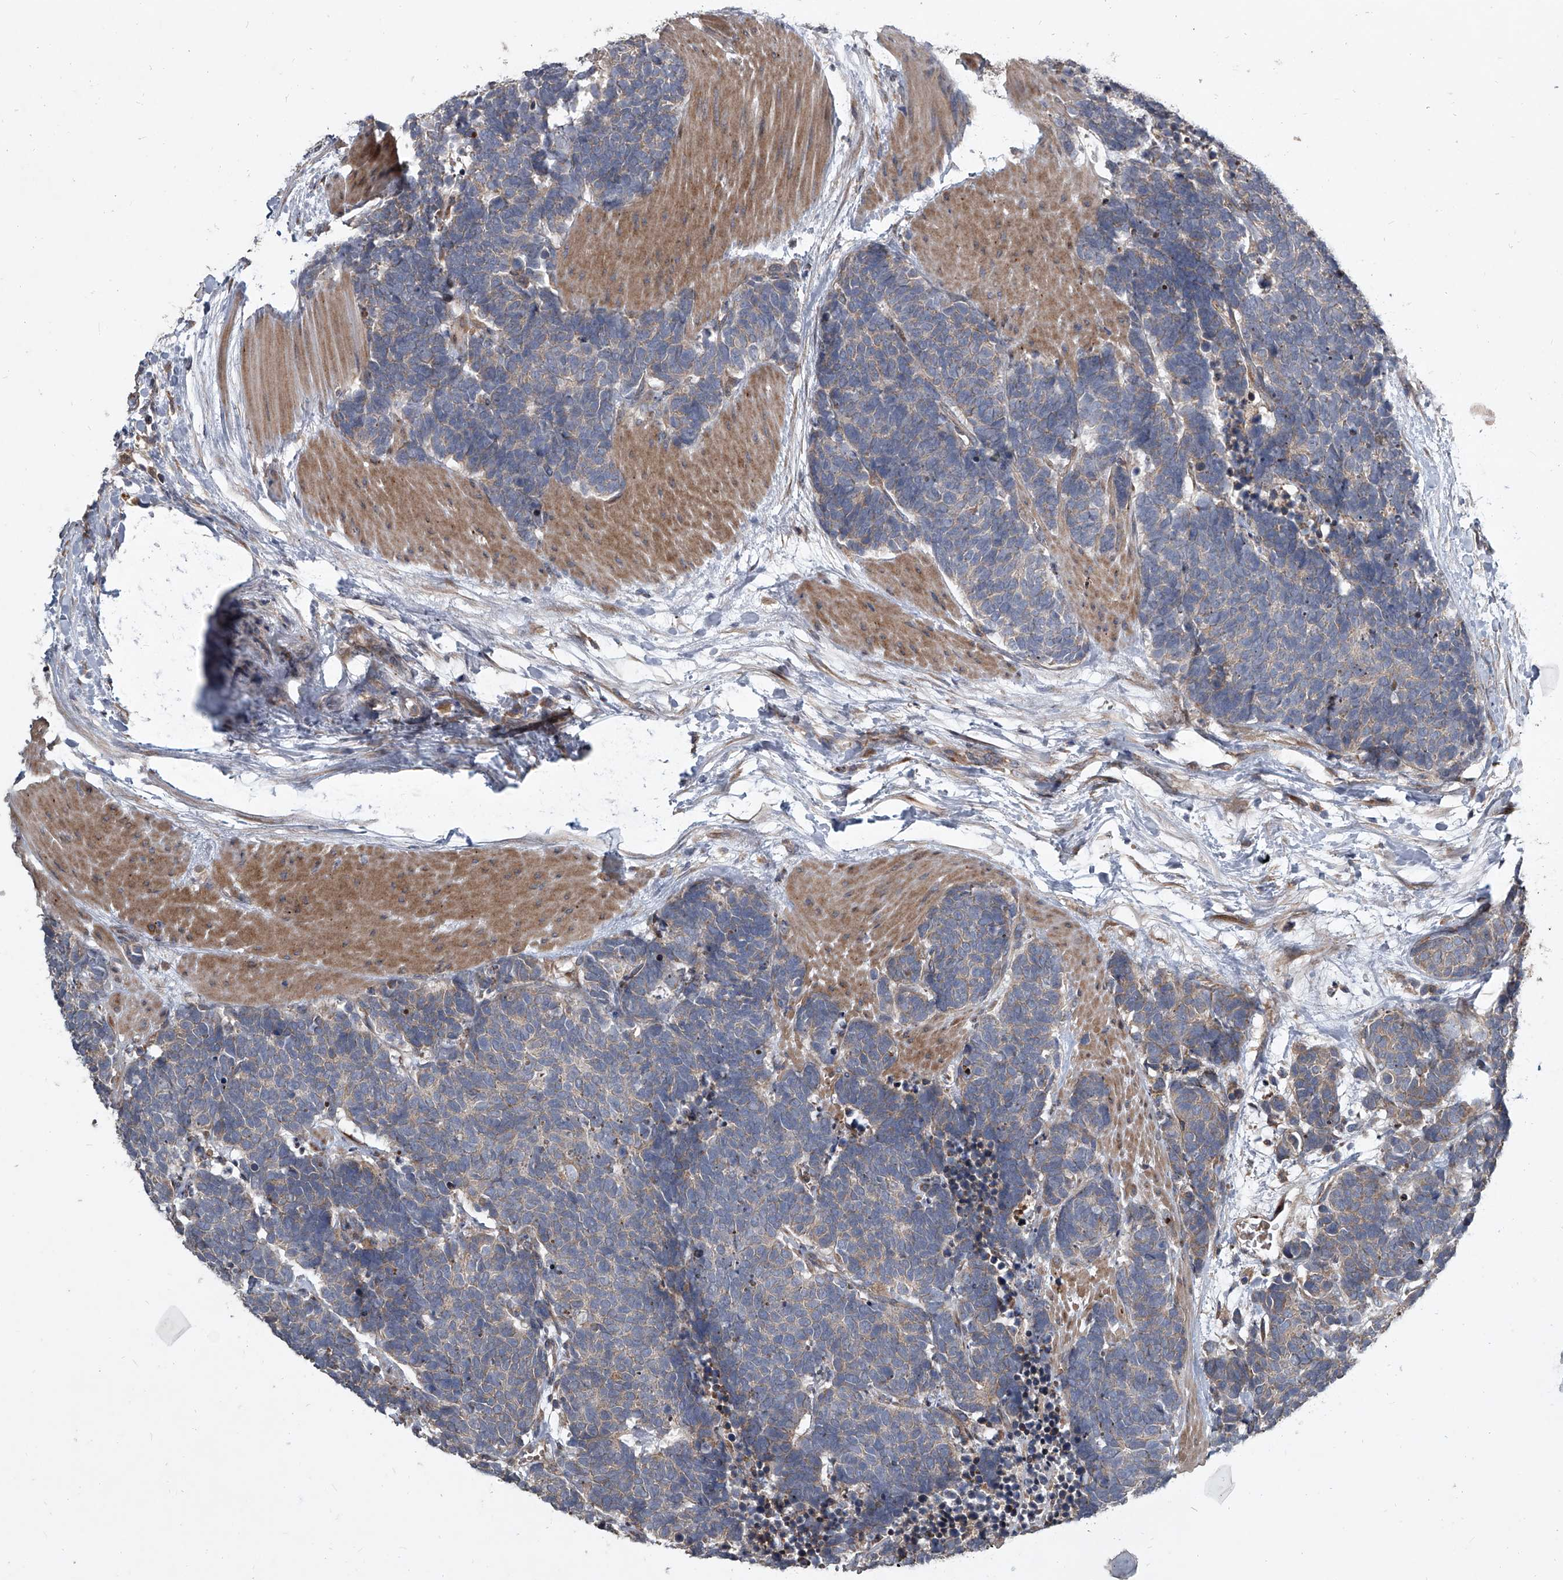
{"staining": {"intensity": "negative", "quantity": "none", "location": "none"}, "tissue": "carcinoid", "cell_type": "Tumor cells", "image_type": "cancer", "snomed": [{"axis": "morphology", "description": "Carcinoma, NOS"}, {"axis": "morphology", "description": "Carcinoid, malignant, NOS"}, {"axis": "topography", "description": "Urinary bladder"}], "caption": "Carcinoid stained for a protein using IHC displays no positivity tumor cells.", "gene": "EVA1C", "patient": {"sex": "male", "age": 57}}